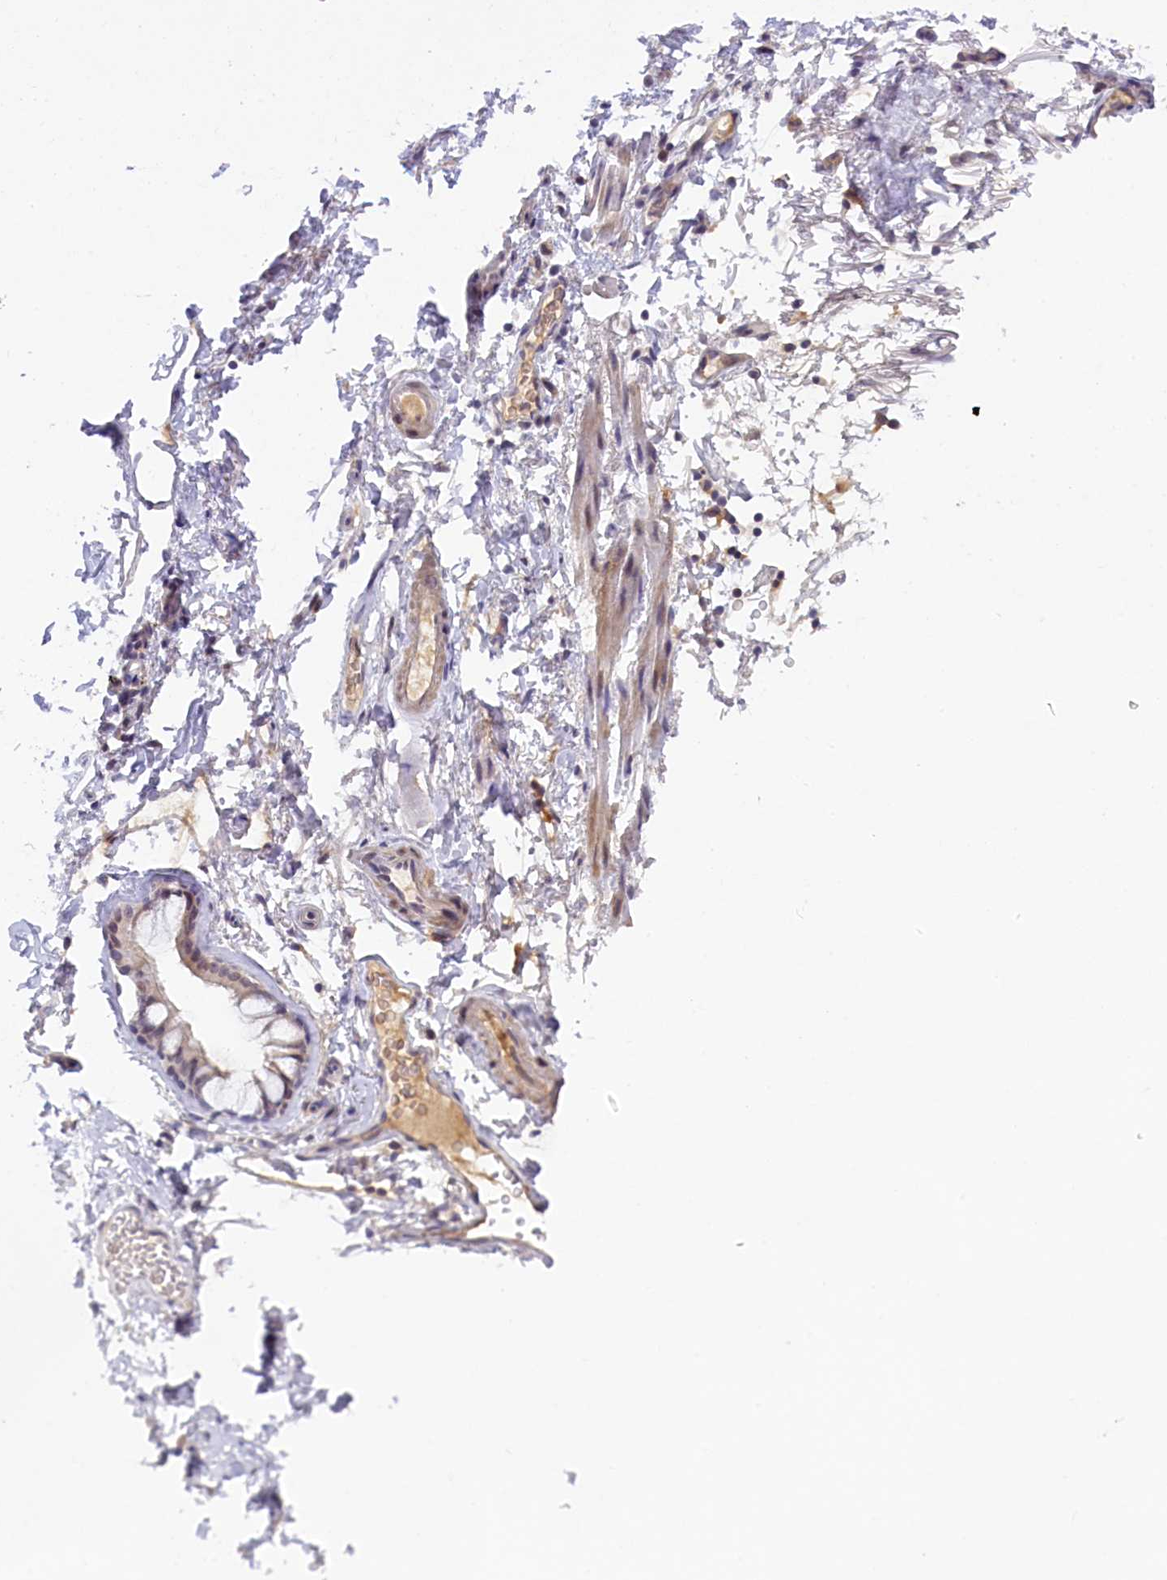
{"staining": {"intensity": "negative", "quantity": "none", "location": "none"}, "tissue": "adipose tissue", "cell_type": "Adipocytes", "image_type": "normal", "snomed": [{"axis": "morphology", "description": "Normal tissue, NOS"}, {"axis": "topography", "description": "Lymph node"}, {"axis": "topography", "description": "Bronchus"}], "caption": "DAB (3,3'-diaminobenzidine) immunohistochemical staining of normal adipose tissue exhibits no significant staining in adipocytes.", "gene": "CRAMP1", "patient": {"sex": "male", "age": 63}}